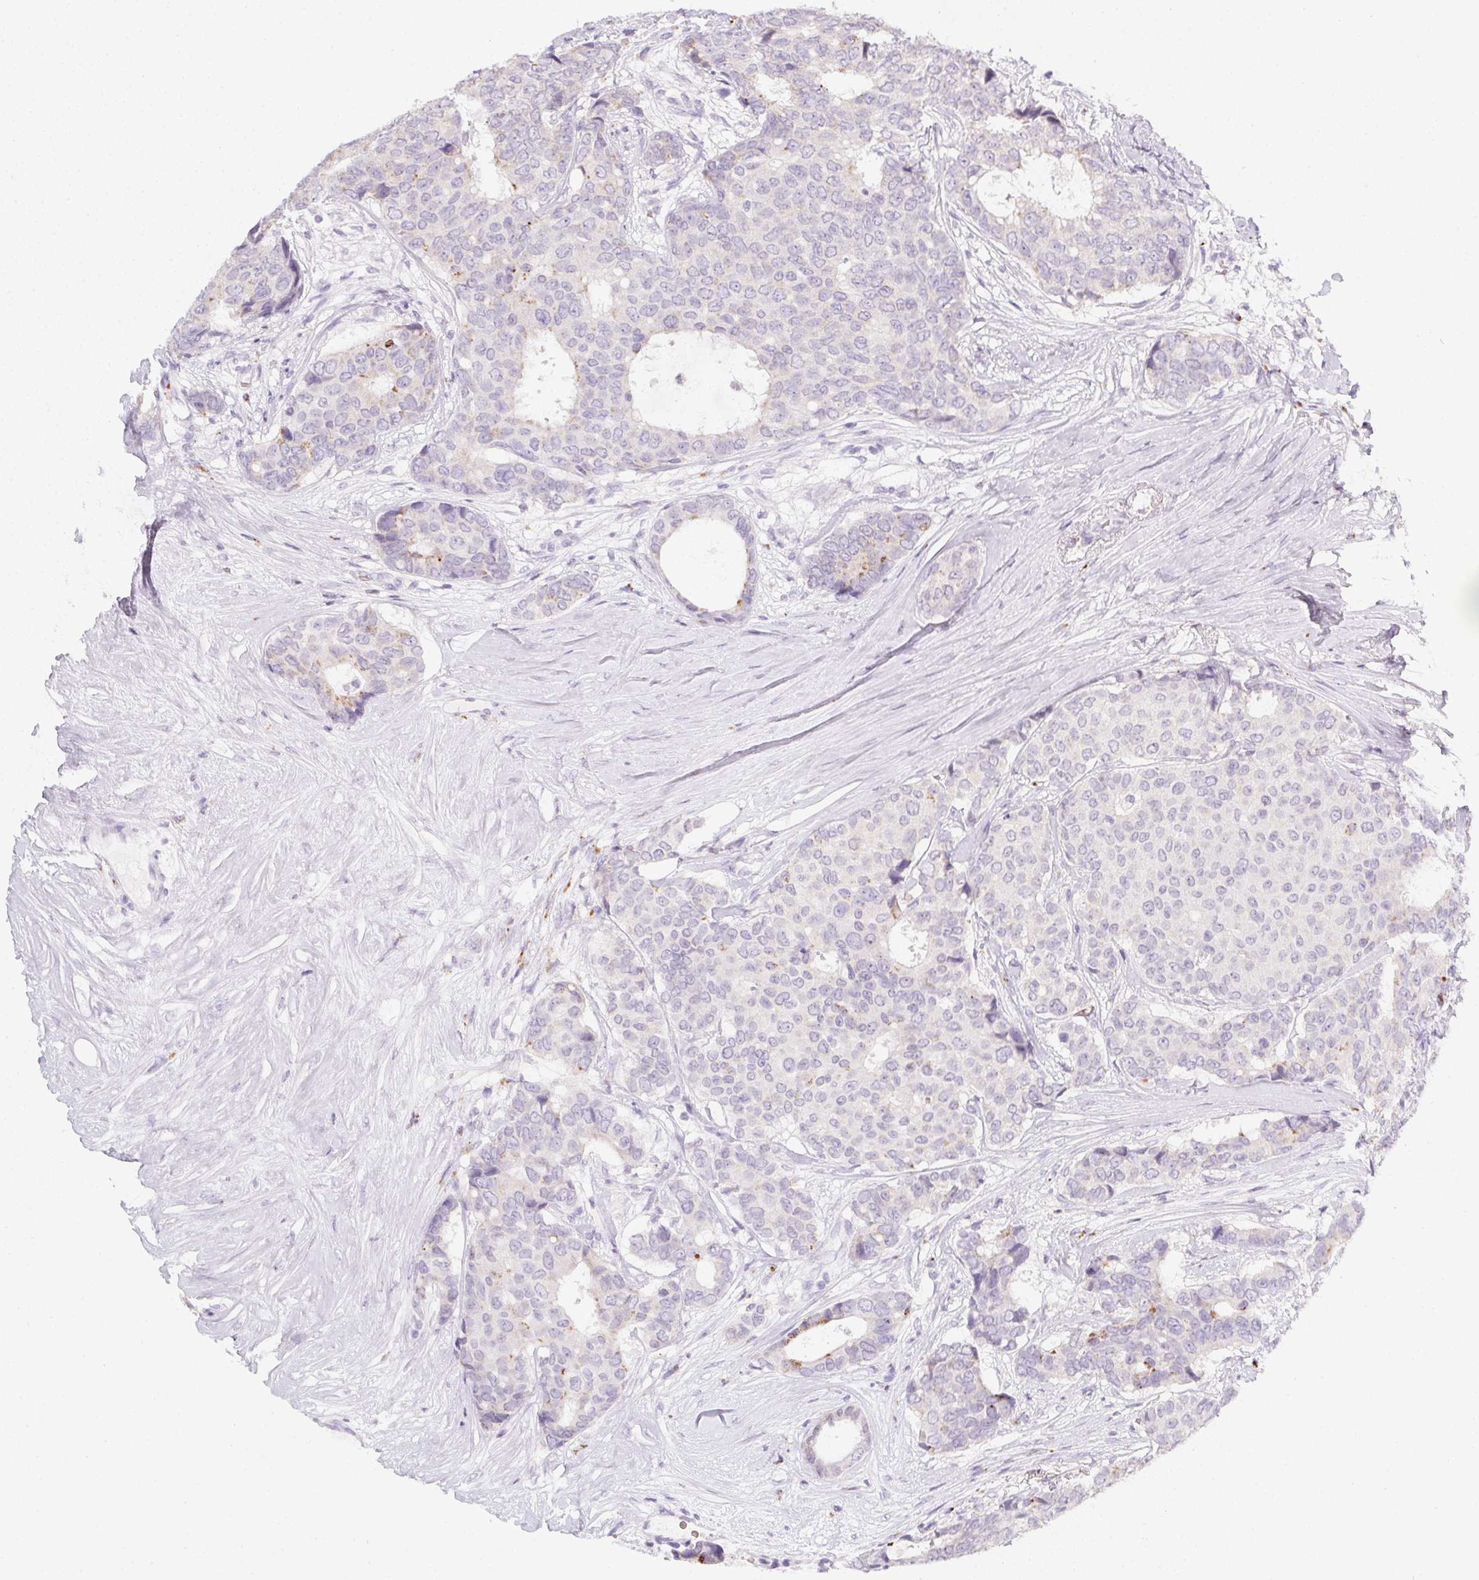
{"staining": {"intensity": "negative", "quantity": "none", "location": "none"}, "tissue": "breast cancer", "cell_type": "Tumor cells", "image_type": "cancer", "snomed": [{"axis": "morphology", "description": "Duct carcinoma"}, {"axis": "topography", "description": "Breast"}], "caption": "This is an immunohistochemistry (IHC) photomicrograph of human breast invasive ductal carcinoma. There is no staining in tumor cells.", "gene": "DCD", "patient": {"sex": "female", "age": 75}}